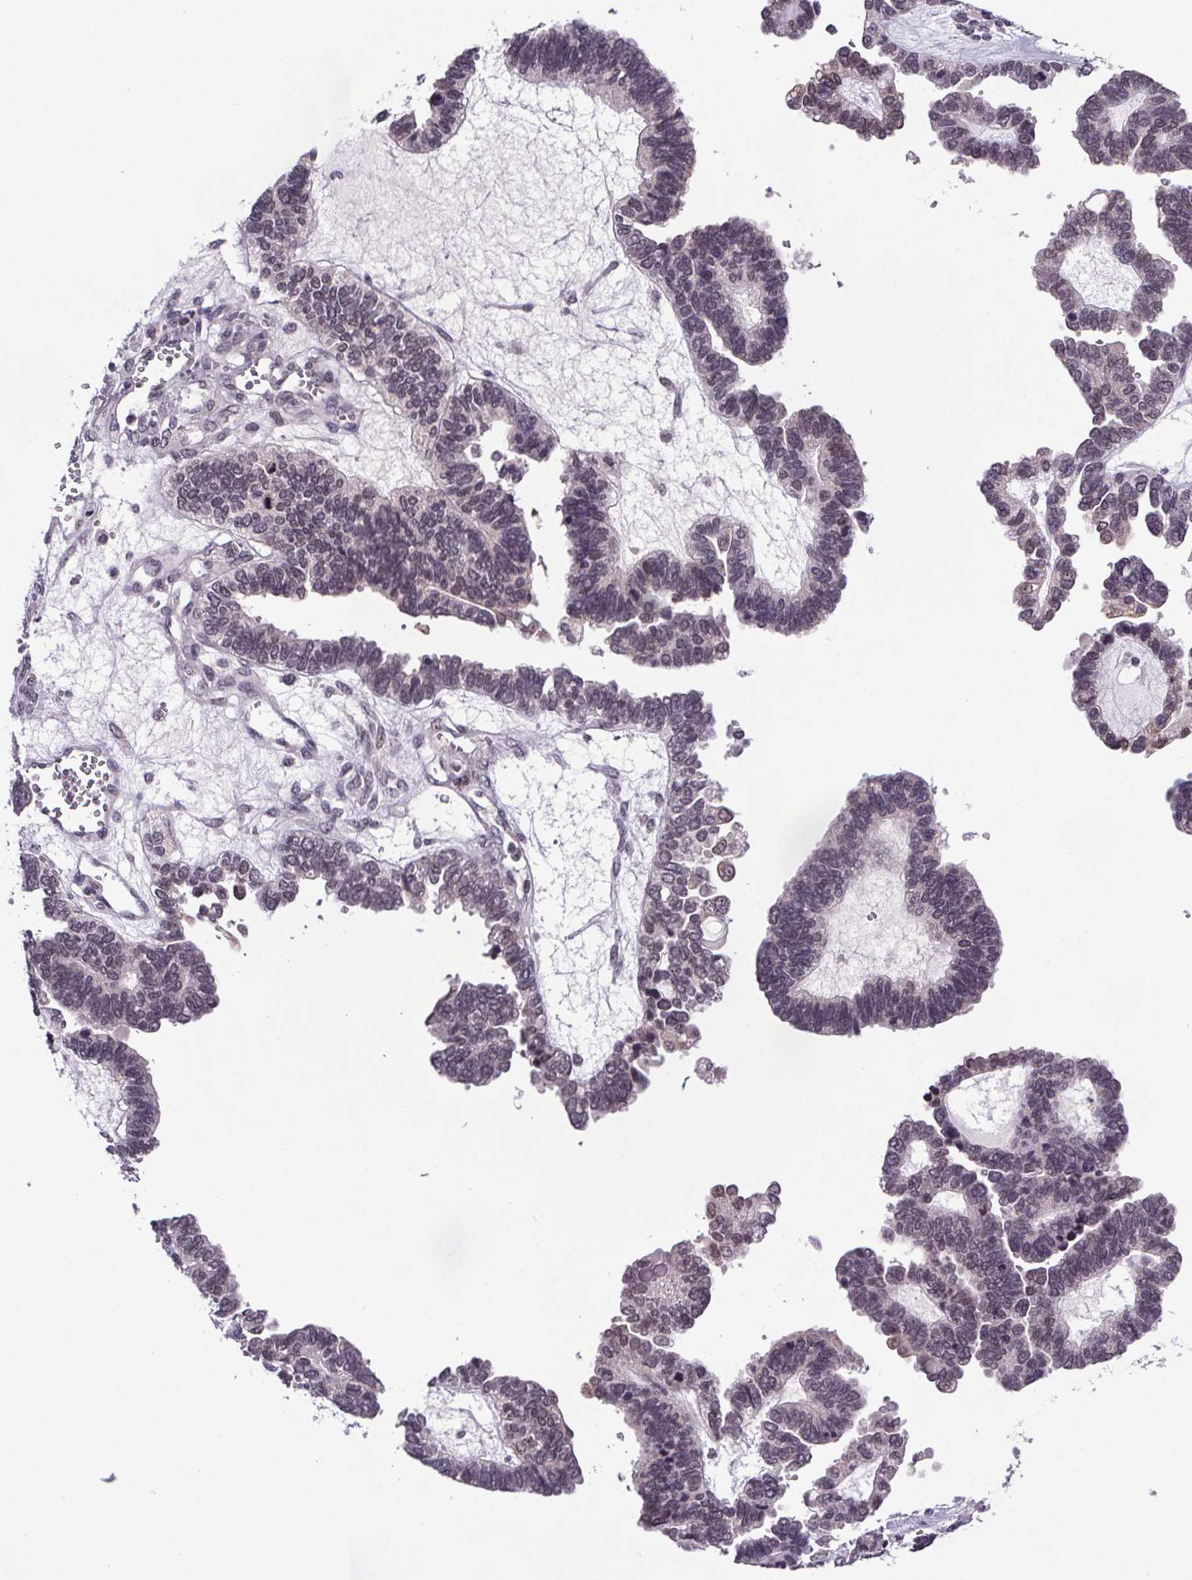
{"staining": {"intensity": "negative", "quantity": "none", "location": "none"}, "tissue": "ovarian cancer", "cell_type": "Tumor cells", "image_type": "cancer", "snomed": [{"axis": "morphology", "description": "Cystadenocarcinoma, serous, NOS"}, {"axis": "topography", "description": "Ovary"}], "caption": "DAB immunohistochemical staining of human ovarian serous cystadenocarcinoma demonstrates no significant staining in tumor cells.", "gene": "ATMIN", "patient": {"sex": "female", "age": 51}}